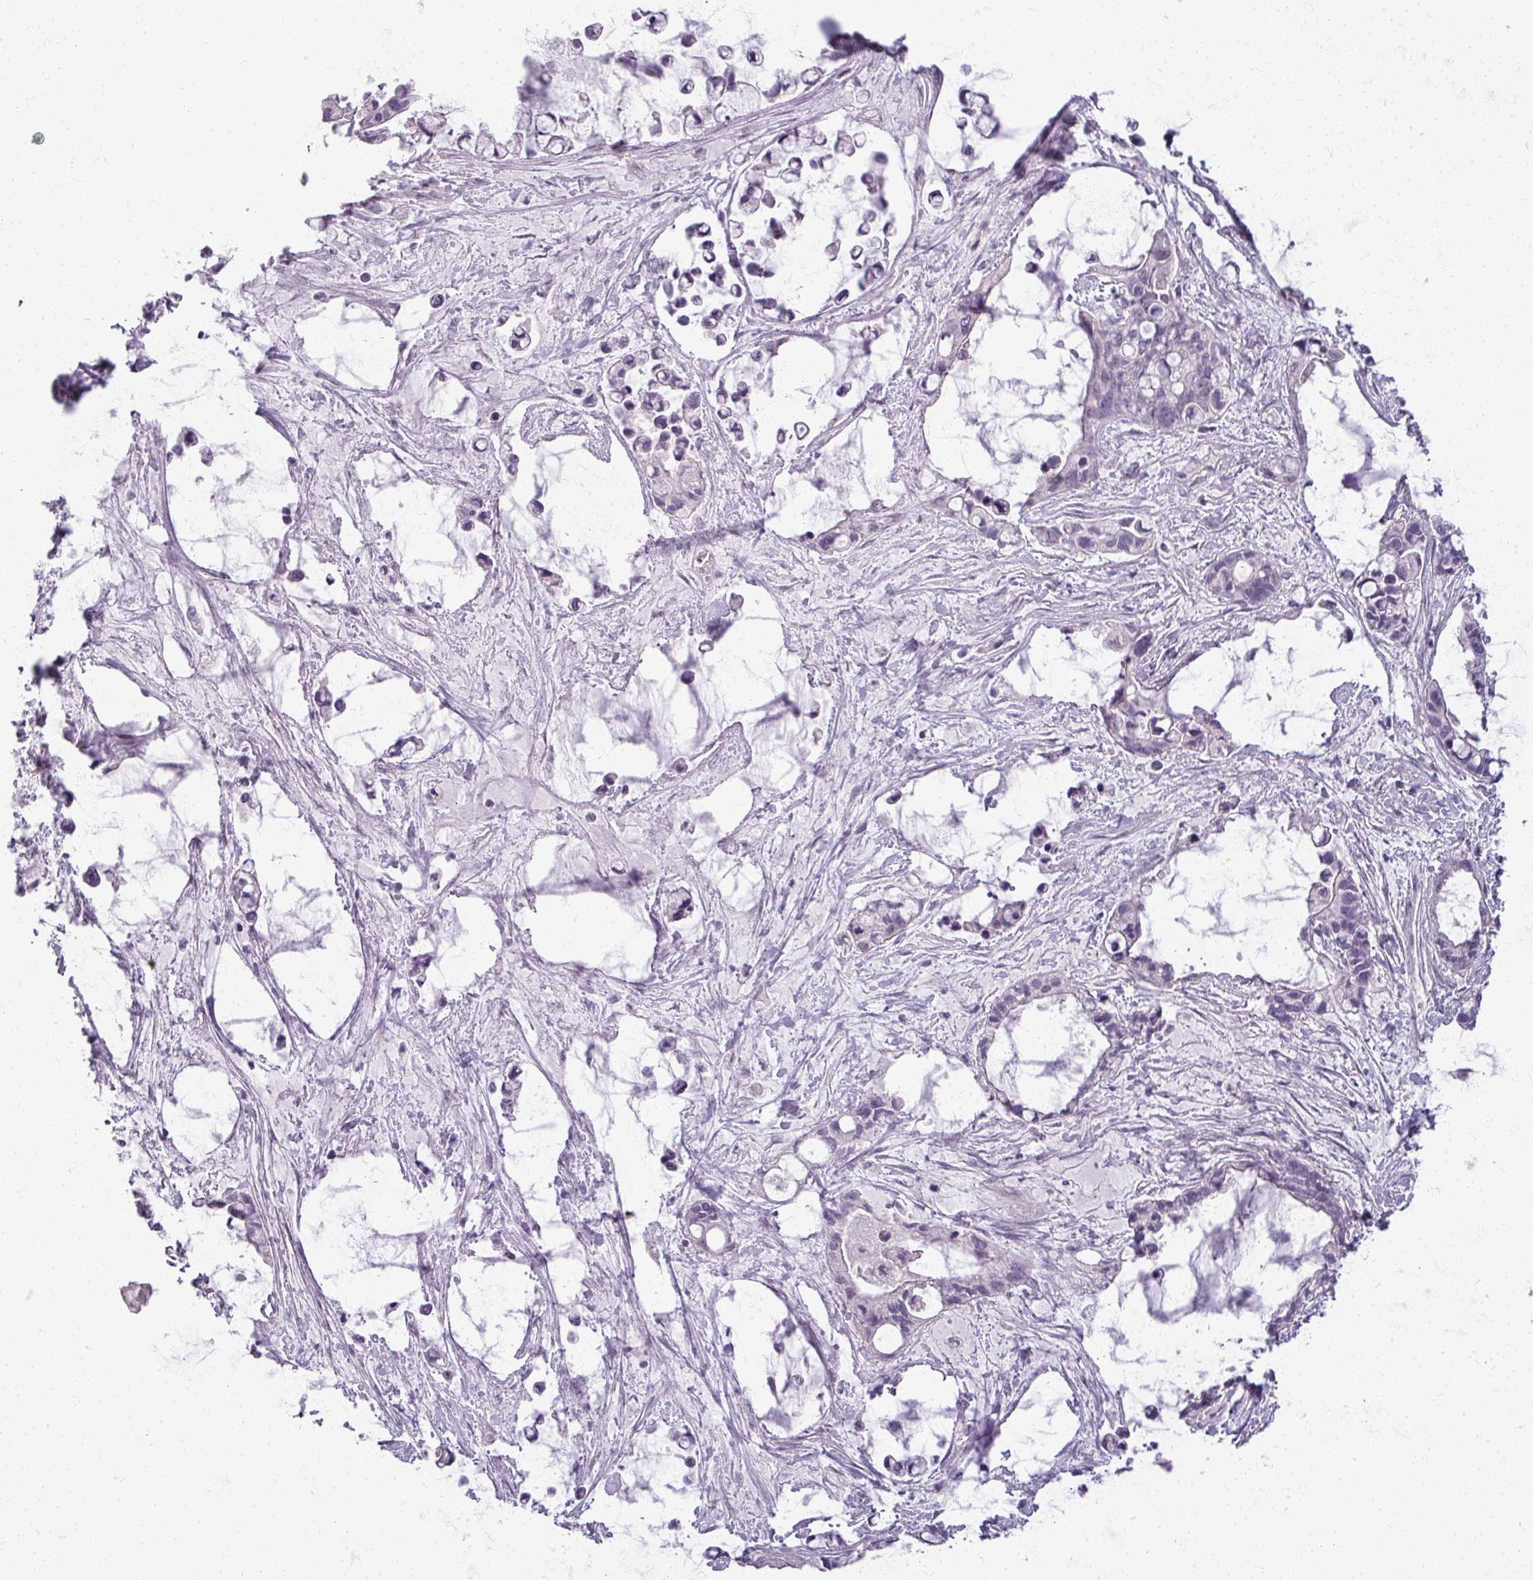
{"staining": {"intensity": "negative", "quantity": "none", "location": "none"}, "tissue": "ovarian cancer", "cell_type": "Tumor cells", "image_type": "cancer", "snomed": [{"axis": "morphology", "description": "Cystadenocarcinoma, mucinous, NOS"}, {"axis": "topography", "description": "Ovary"}], "caption": "An image of ovarian mucinous cystadenocarcinoma stained for a protein shows no brown staining in tumor cells. (DAB (3,3'-diaminobenzidine) immunohistochemistry visualized using brightfield microscopy, high magnification).", "gene": "MYMK", "patient": {"sex": "female", "age": 63}}